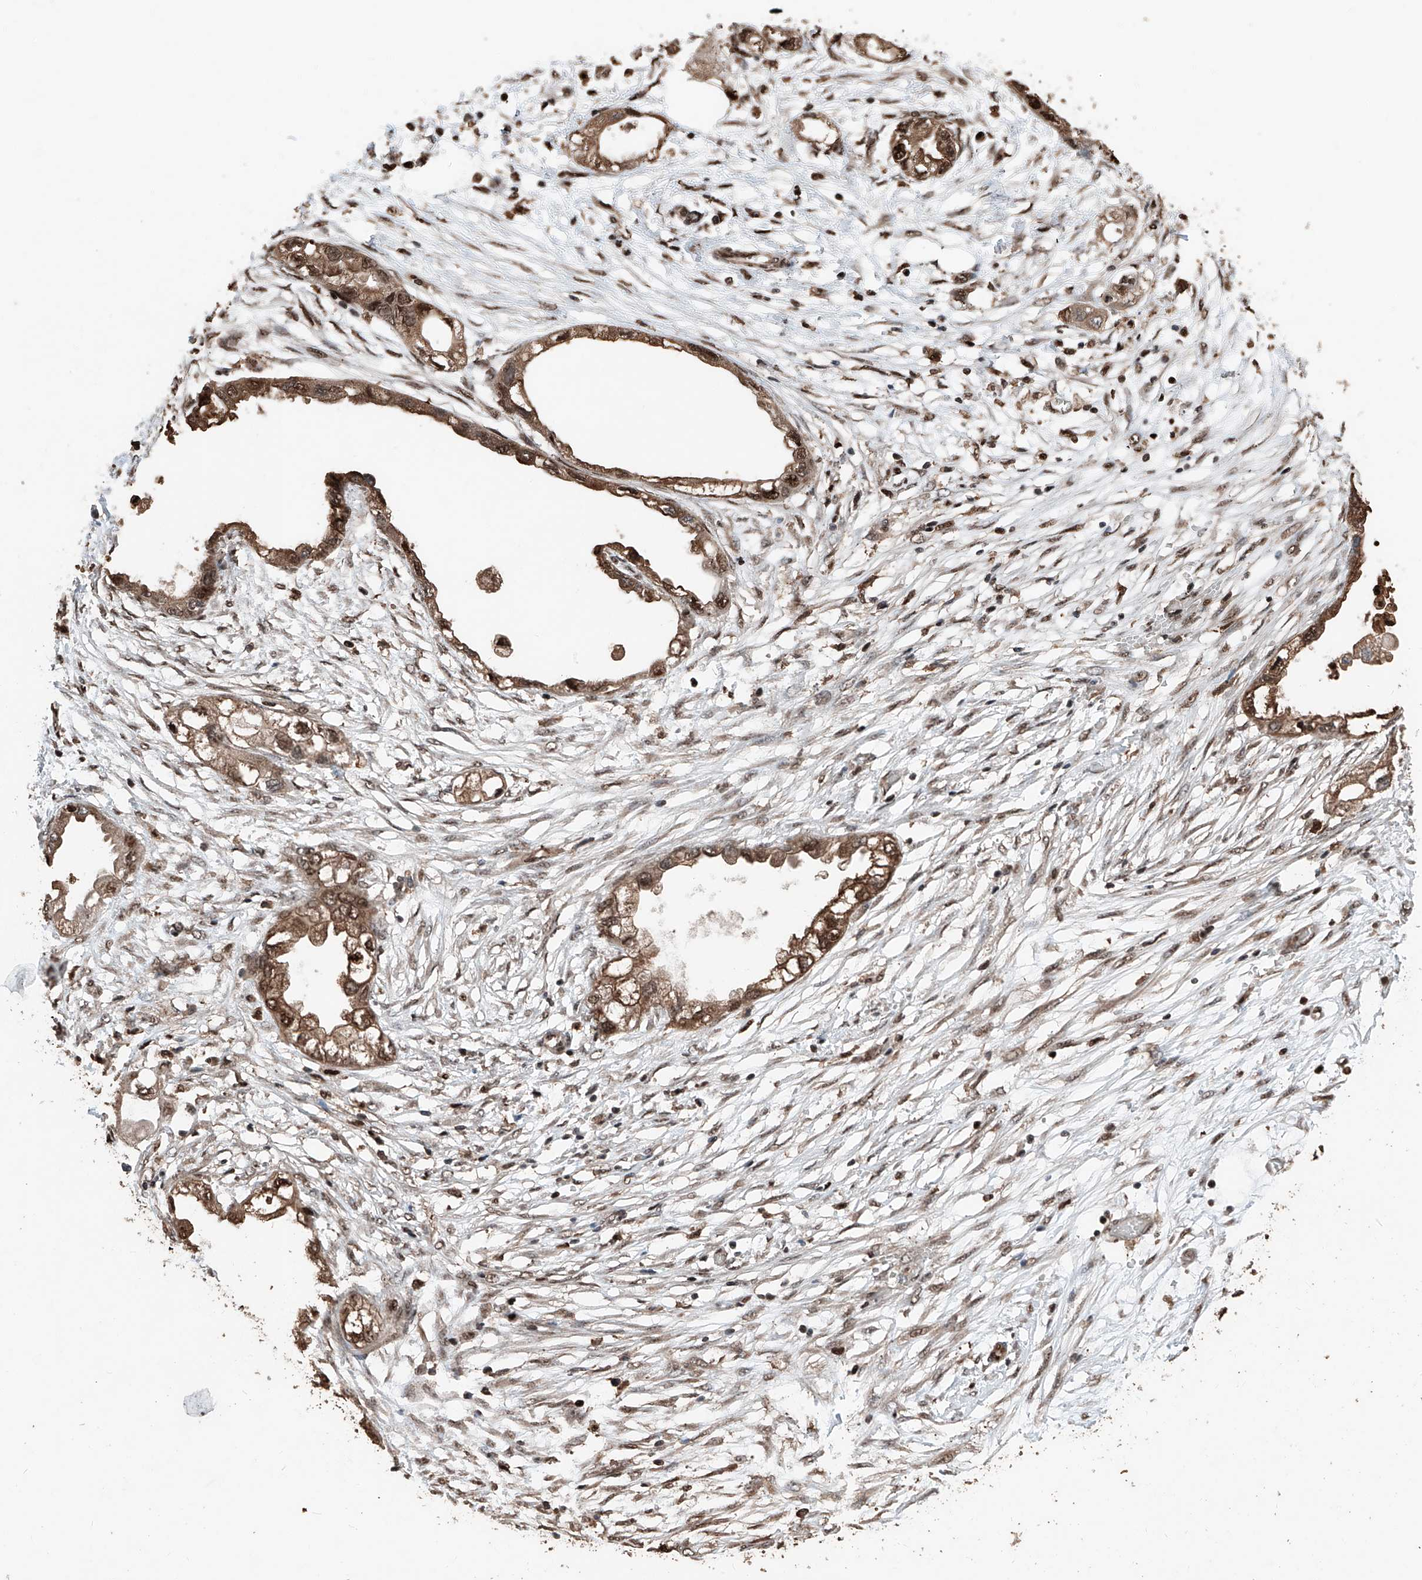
{"staining": {"intensity": "moderate", "quantity": ">75%", "location": "cytoplasmic/membranous,nuclear"}, "tissue": "endometrial cancer", "cell_type": "Tumor cells", "image_type": "cancer", "snomed": [{"axis": "morphology", "description": "Adenocarcinoma, NOS"}, {"axis": "morphology", "description": "Adenocarcinoma, metastatic, NOS"}, {"axis": "topography", "description": "Adipose tissue"}, {"axis": "topography", "description": "Endometrium"}], "caption": "About >75% of tumor cells in human endometrial cancer show moderate cytoplasmic/membranous and nuclear protein positivity as visualized by brown immunohistochemical staining.", "gene": "RMND1", "patient": {"sex": "female", "age": 67}}